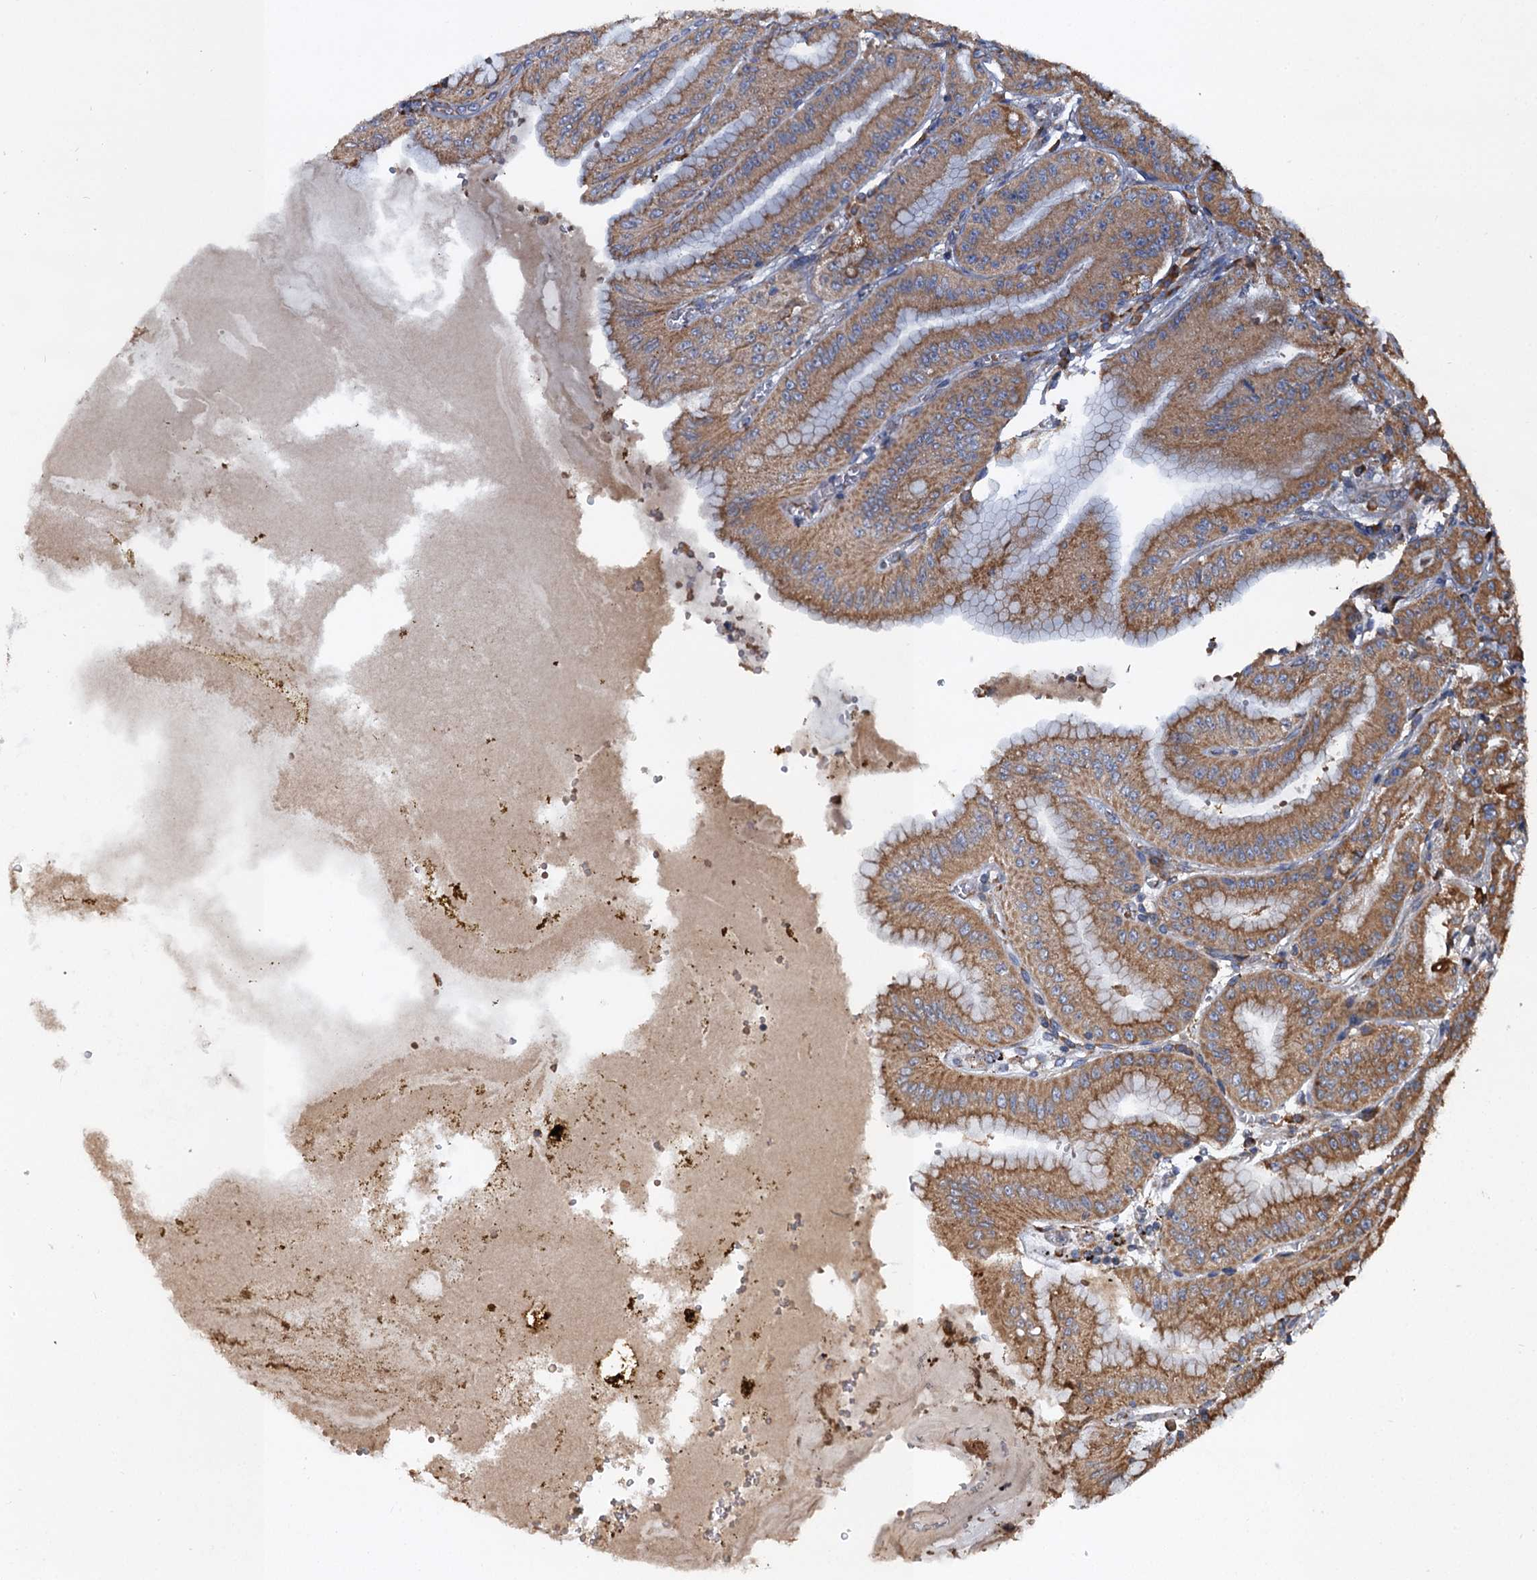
{"staining": {"intensity": "moderate", "quantity": ">75%", "location": "cytoplasmic/membranous"}, "tissue": "stomach", "cell_type": "Glandular cells", "image_type": "normal", "snomed": [{"axis": "morphology", "description": "Normal tissue, NOS"}, {"axis": "topography", "description": "Stomach, upper"}, {"axis": "topography", "description": "Stomach, lower"}], "caption": "A brown stain highlights moderate cytoplasmic/membranous expression of a protein in glandular cells of unremarkable stomach.", "gene": "LINS1", "patient": {"sex": "male", "age": 71}}